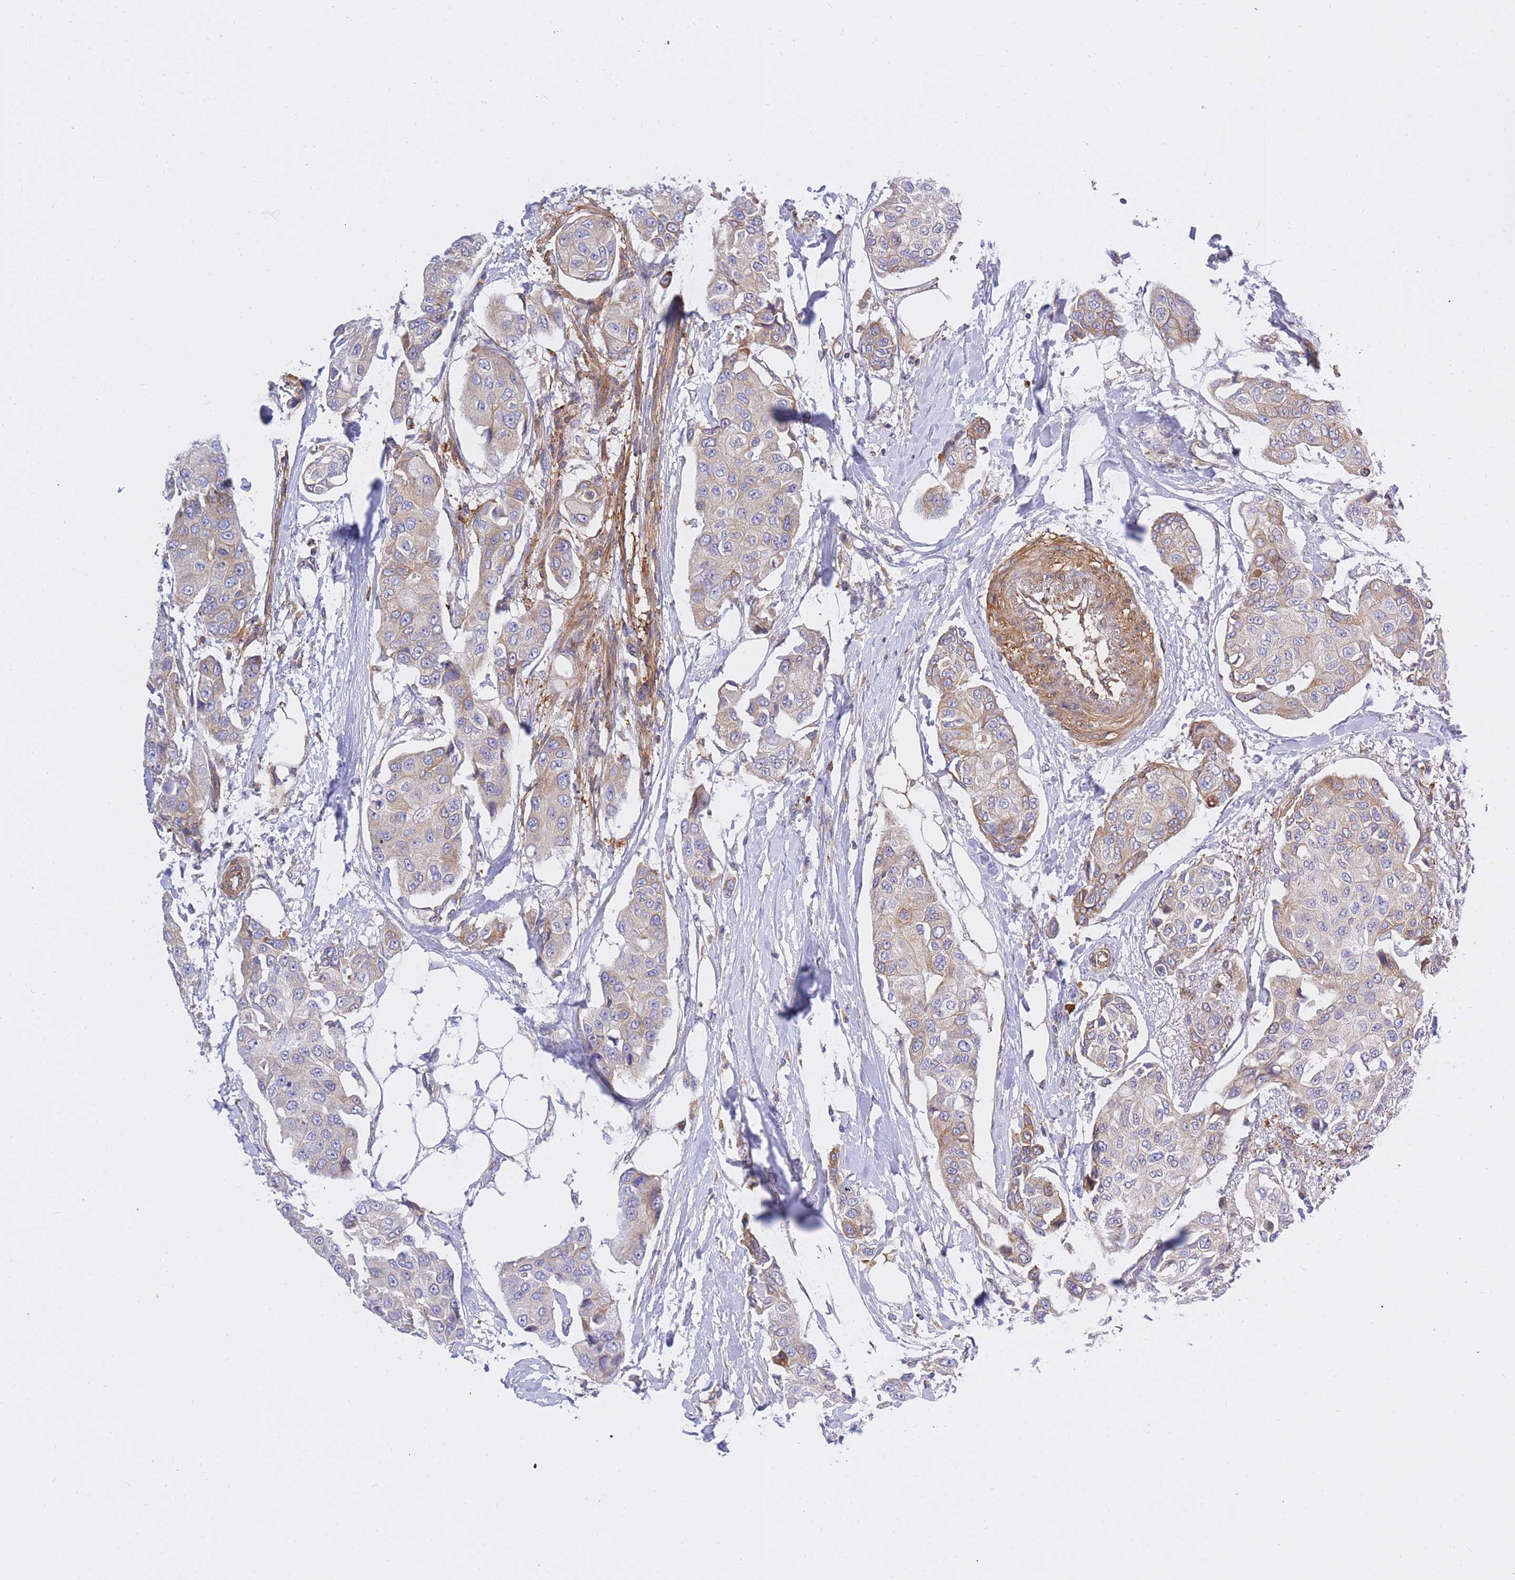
{"staining": {"intensity": "moderate", "quantity": "<25%", "location": "cytoplasmic/membranous"}, "tissue": "breast cancer", "cell_type": "Tumor cells", "image_type": "cancer", "snomed": [{"axis": "morphology", "description": "Duct carcinoma"}, {"axis": "topography", "description": "Breast"}], "caption": "Immunohistochemical staining of breast cancer shows moderate cytoplasmic/membranous protein staining in approximately <25% of tumor cells. (DAB = brown stain, brightfield microscopy at high magnification).", "gene": "REM1", "patient": {"sex": "female", "age": 80}}